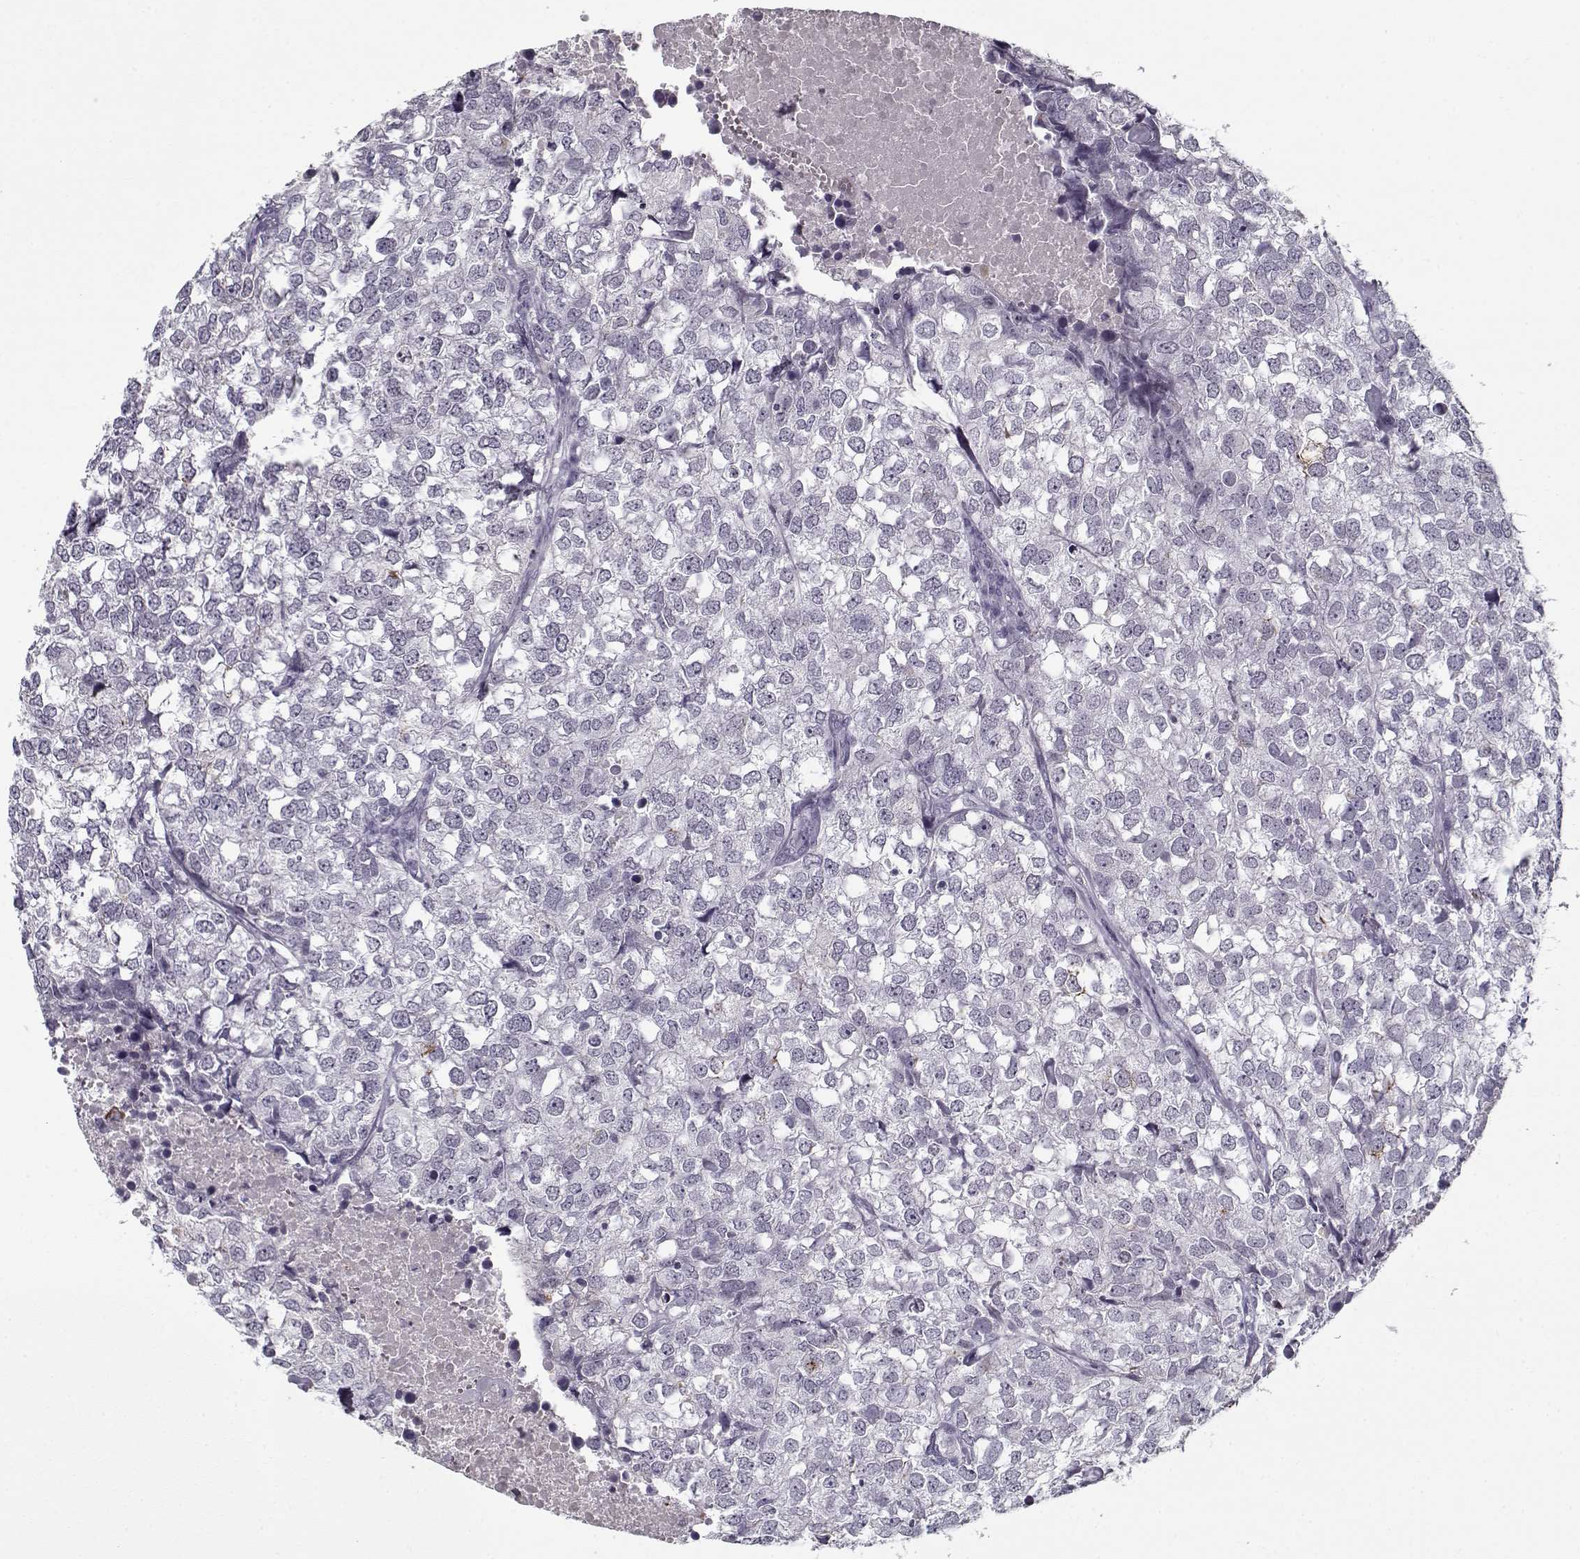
{"staining": {"intensity": "negative", "quantity": "none", "location": "none"}, "tissue": "breast cancer", "cell_type": "Tumor cells", "image_type": "cancer", "snomed": [{"axis": "morphology", "description": "Duct carcinoma"}, {"axis": "topography", "description": "Breast"}], "caption": "High magnification brightfield microscopy of breast cancer (intraductal carcinoma) stained with DAB (brown) and counterstained with hematoxylin (blue): tumor cells show no significant expression. (DAB IHC, high magnification).", "gene": "SPACA9", "patient": {"sex": "female", "age": 30}}